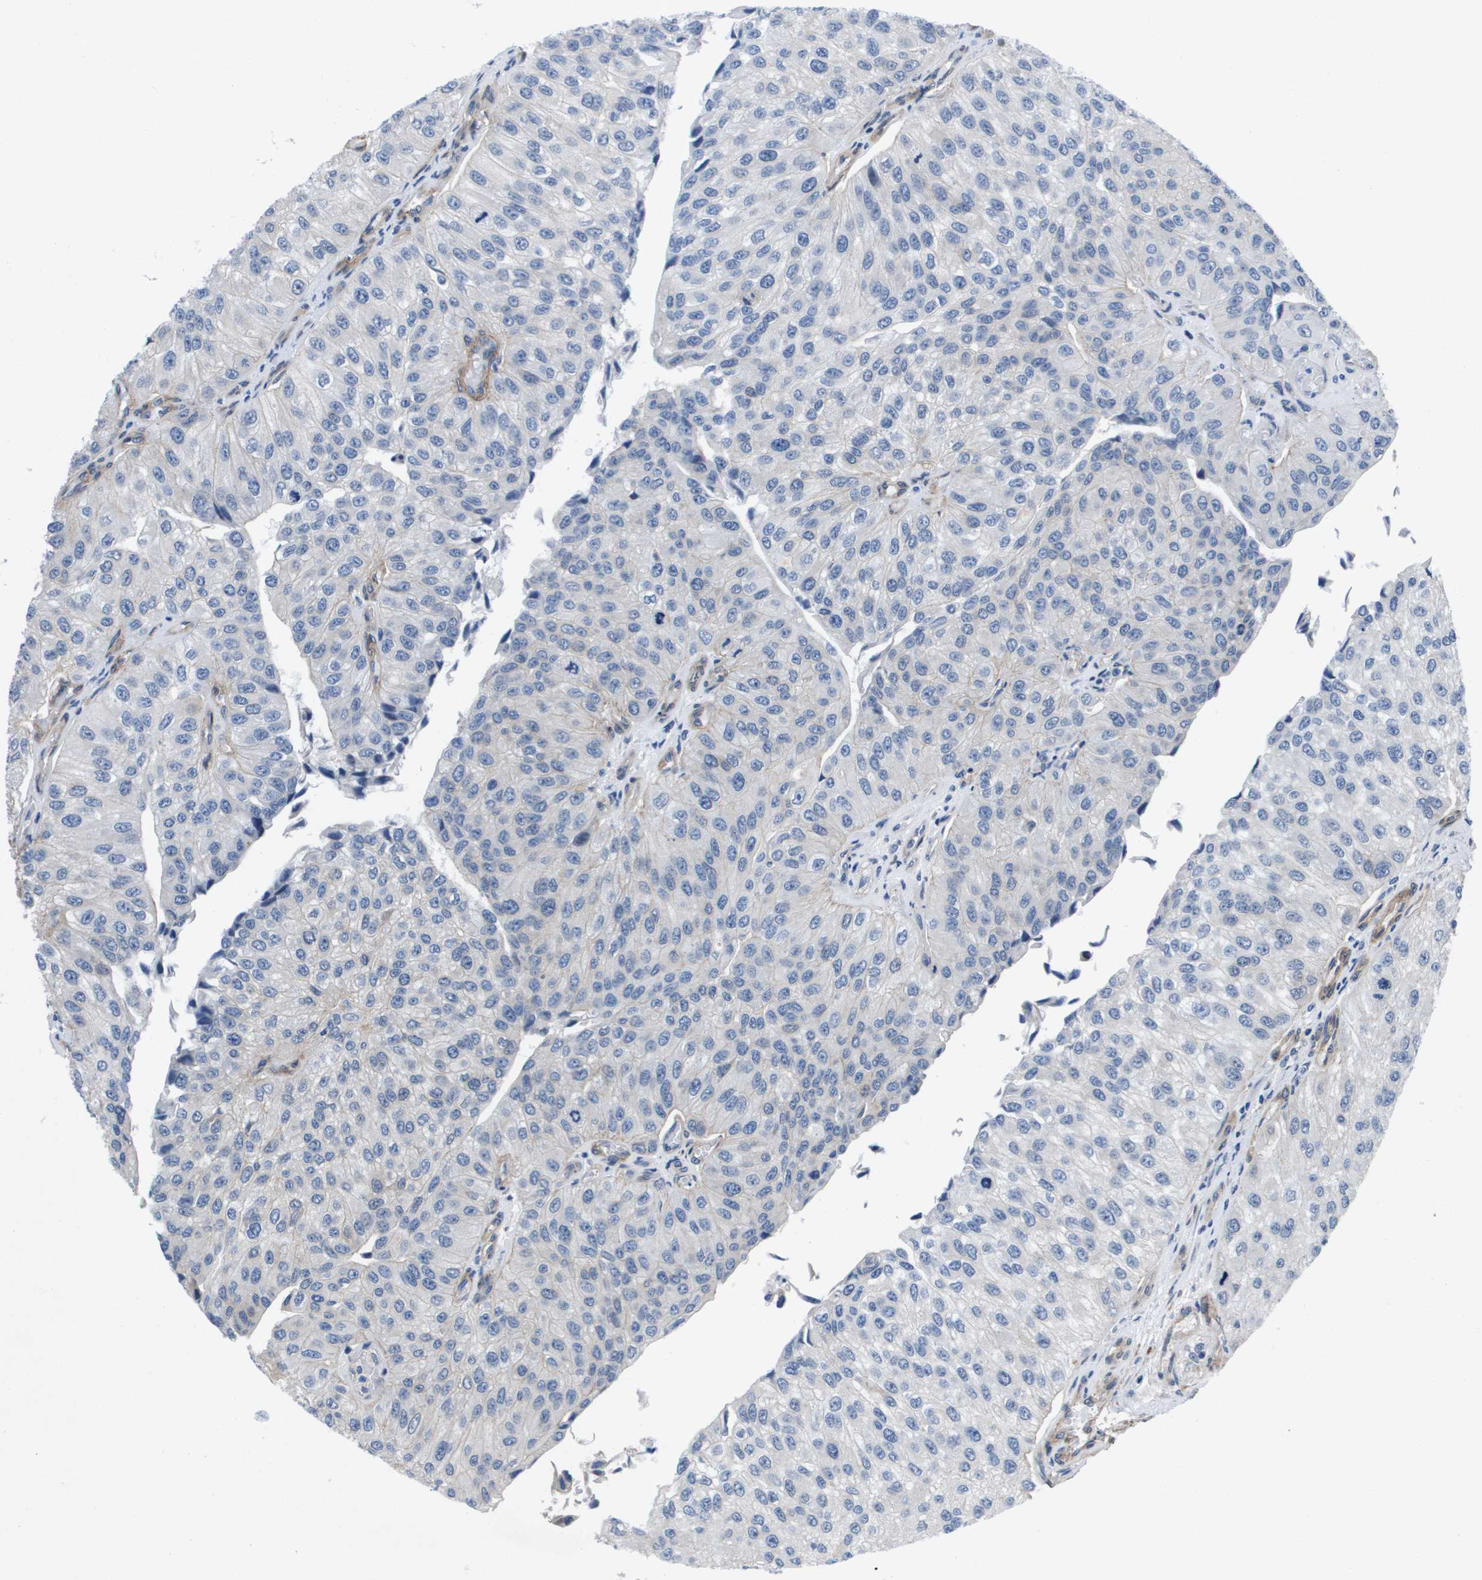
{"staining": {"intensity": "negative", "quantity": "none", "location": "none"}, "tissue": "urothelial cancer", "cell_type": "Tumor cells", "image_type": "cancer", "snomed": [{"axis": "morphology", "description": "Urothelial carcinoma, High grade"}, {"axis": "topography", "description": "Kidney"}, {"axis": "topography", "description": "Urinary bladder"}], "caption": "IHC photomicrograph of urothelial cancer stained for a protein (brown), which reveals no expression in tumor cells. Nuclei are stained in blue.", "gene": "LPP", "patient": {"sex": "male", "age": 77}}